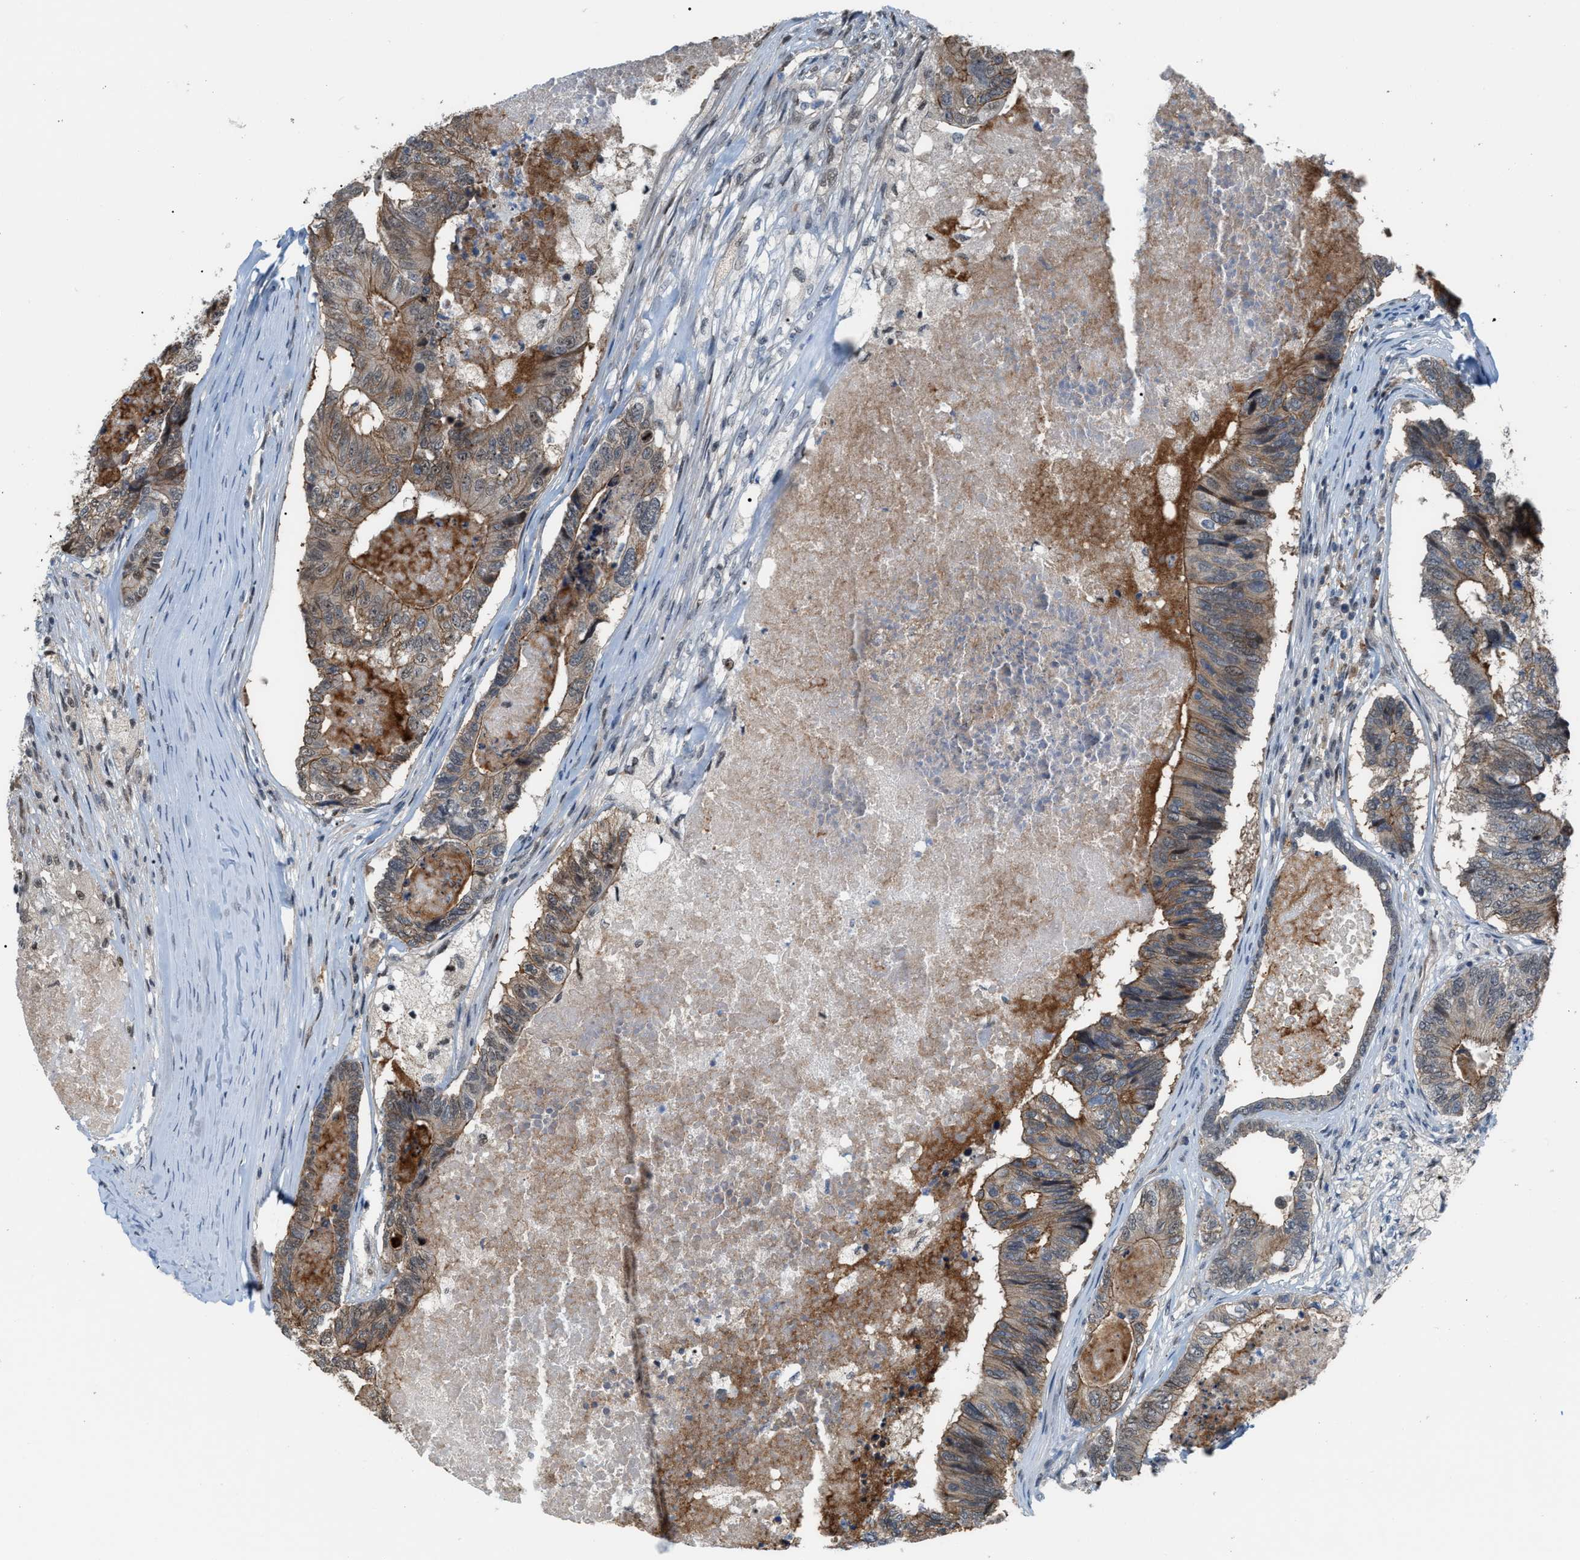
{"staining": {"intensity": "weak", "quantity": ">75%", "location": "cytoplasmic/membranous"}, "tissue": "colorectal cancer", "cell_type": "Tumor cells", "image_type": "cancer", "snomed": [{"axis": "morphology", "description": "Adenocarcinoma, NOS"}, {"axis": "topography", "description": "Colon"}], "caption": "IHC (DAB) staining of colorectal adenocarcinoma shows weak cytoplasmic/membranous protein expression in approximately >75% of tumor cells. (IHC, brightfield microscopy, high magnification).", "gene": "RFFL", "patient": {"sex": "female", "age": 67}}